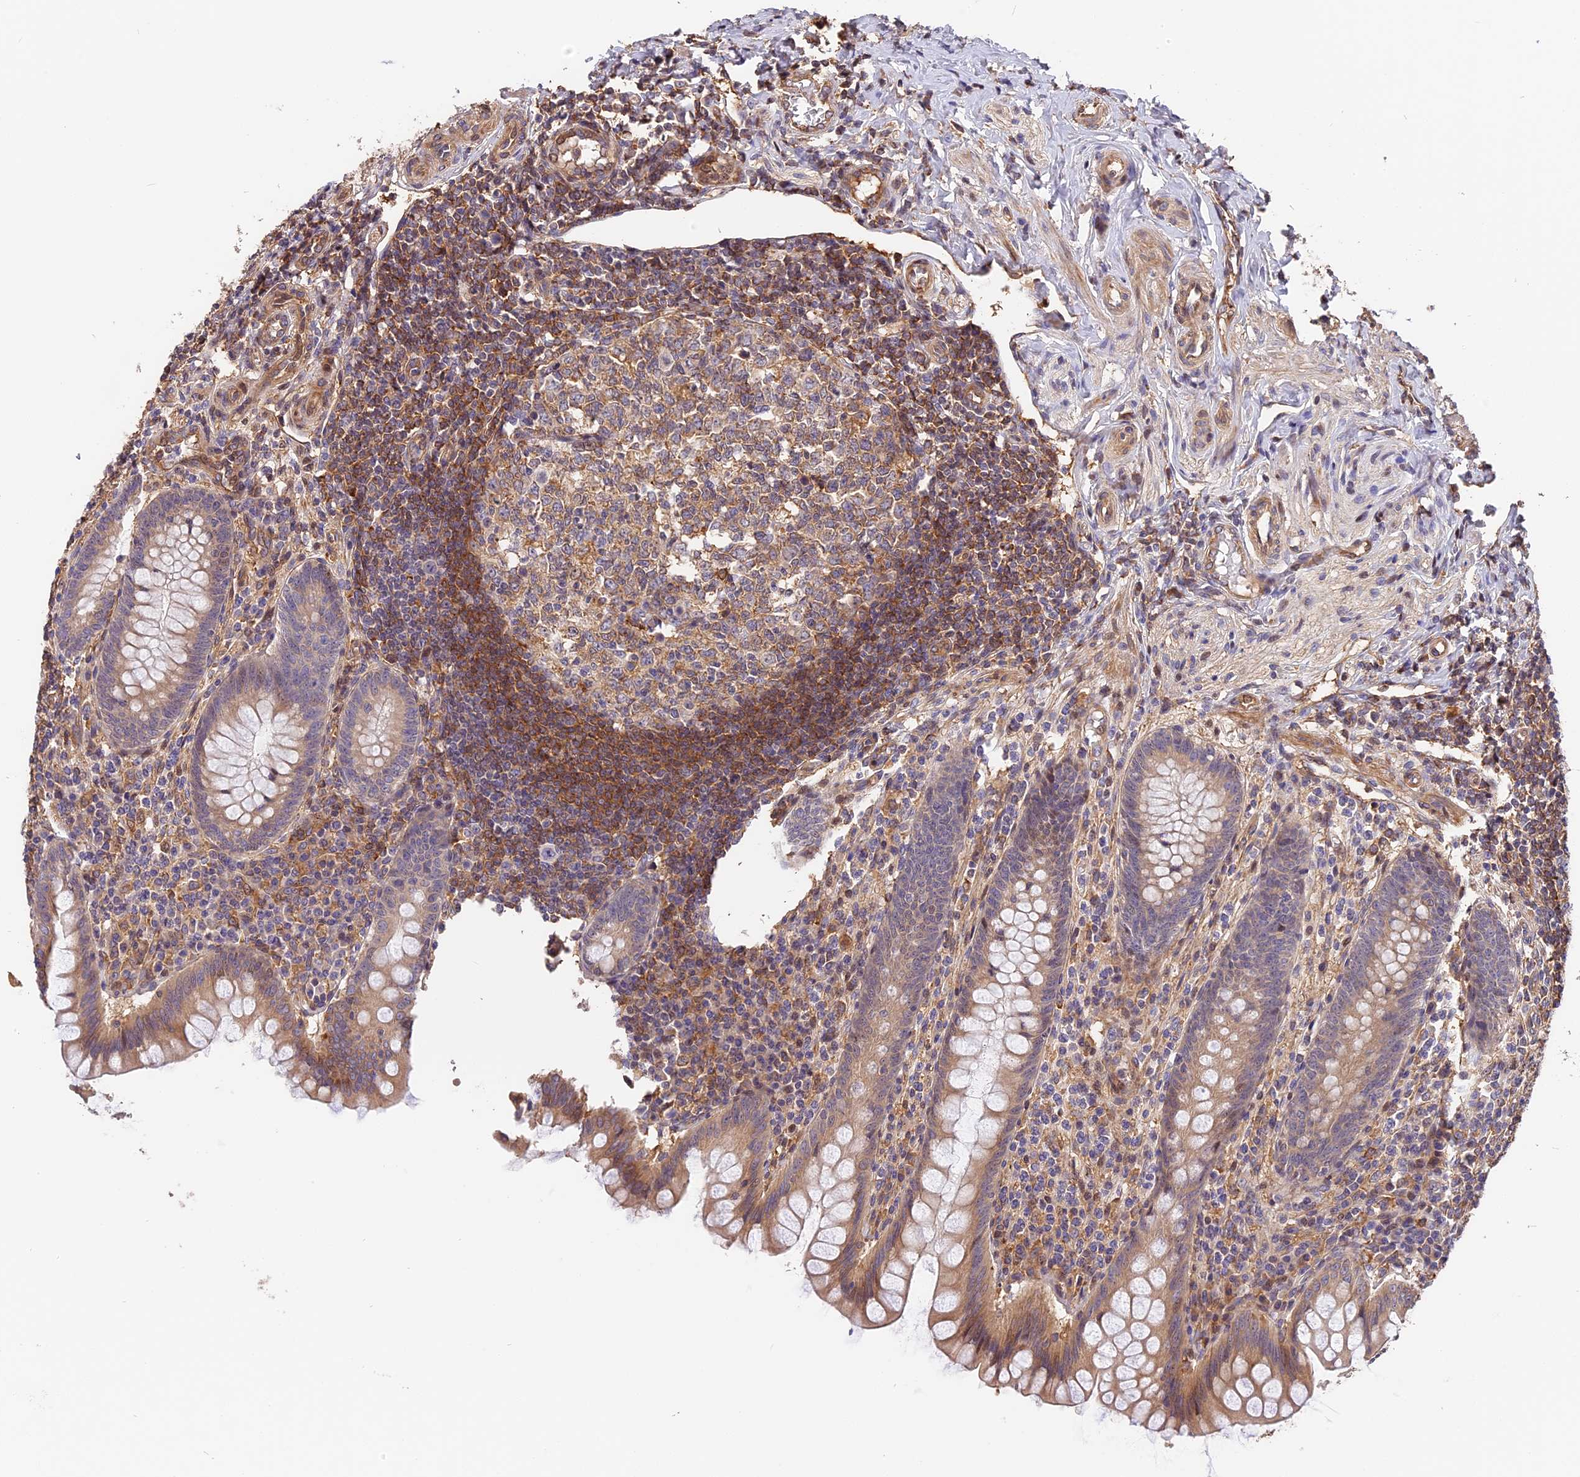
{"staining": {"intensity": "moderate", "quantity": ">75%", "location": "cytoplasmic/membranous"}, "tissue": "appendix", "cell_type": "Glandular cells", "image_type": "normal", "snomed": [{"axis": "morphology", "description": "Normal tissue, NOS"}, {"axis": "topography", "description": "Appendix"}], "caption": "Immunohistochemical staining of normal appendix displays medium levels of moderate cytoplasmic/membranous staining in approximately >75% of glandular cells.", "gene": "ARHGAP17", "patient": {"sex": "female", "age": 33}}